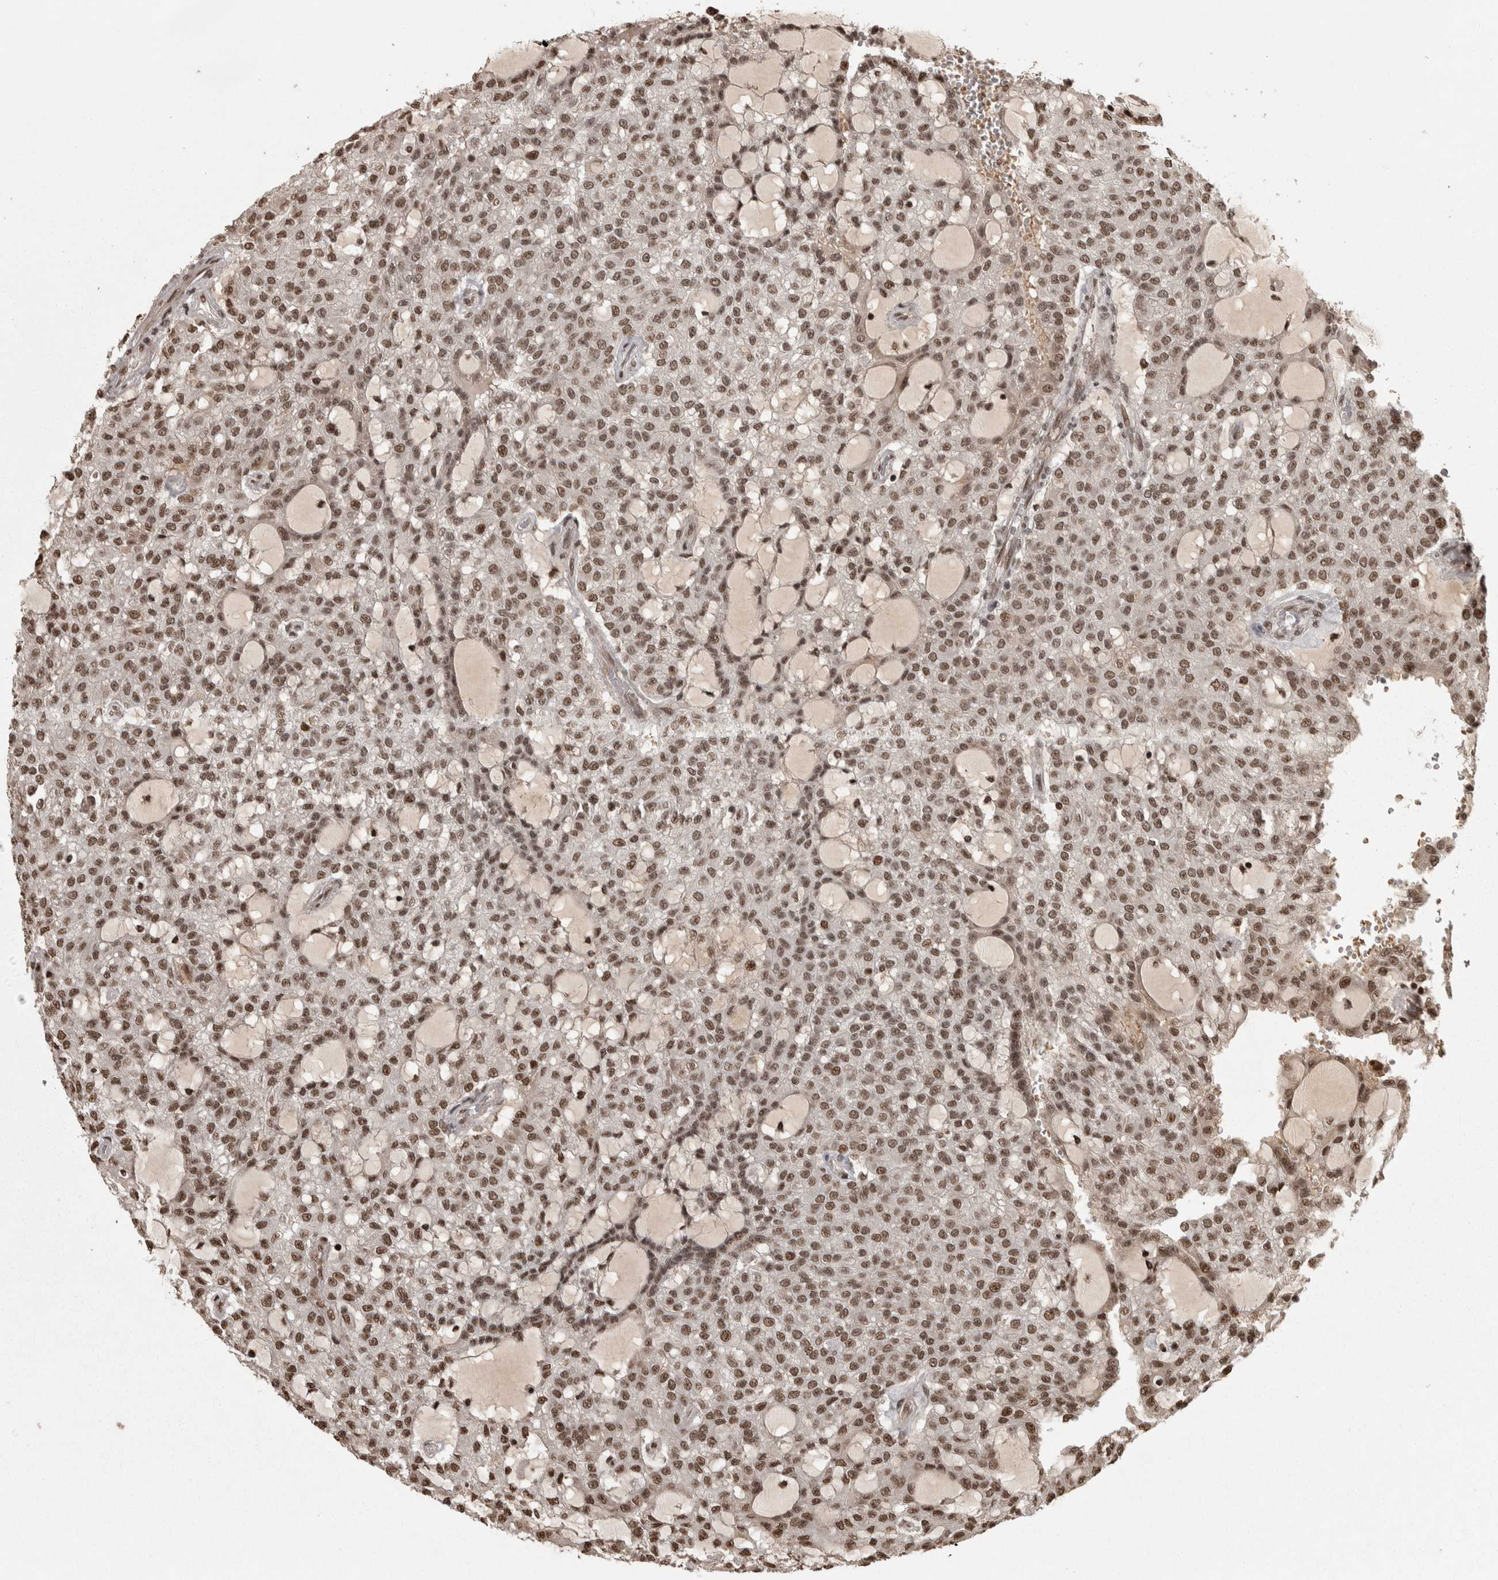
{"staining": {"intensity": "moderate", "quantity": ">75%", "location": "nuclear"}, "tissue": "renal cancer", "cell_type": "Tumor cells", "image_type": "cancer", "snomed": [{"axis": "morphology", "description": "Adenocarcinoma, NOS"}, {"axis": "topography", "description": "Kidney"}], "caption": "Protein staining by immunohistochemistry (IHC) reveals moderate nuclear expression in approximately >75% of tumor cells in renal cancer (adenocarcinoma). The protein is stained brown, and the nuclei are stained in blue (DAB IHC with brightfield microscopy, high magnification).", "gene": "ZFHX4", "patient": {"sex": "male", "age": 63}}